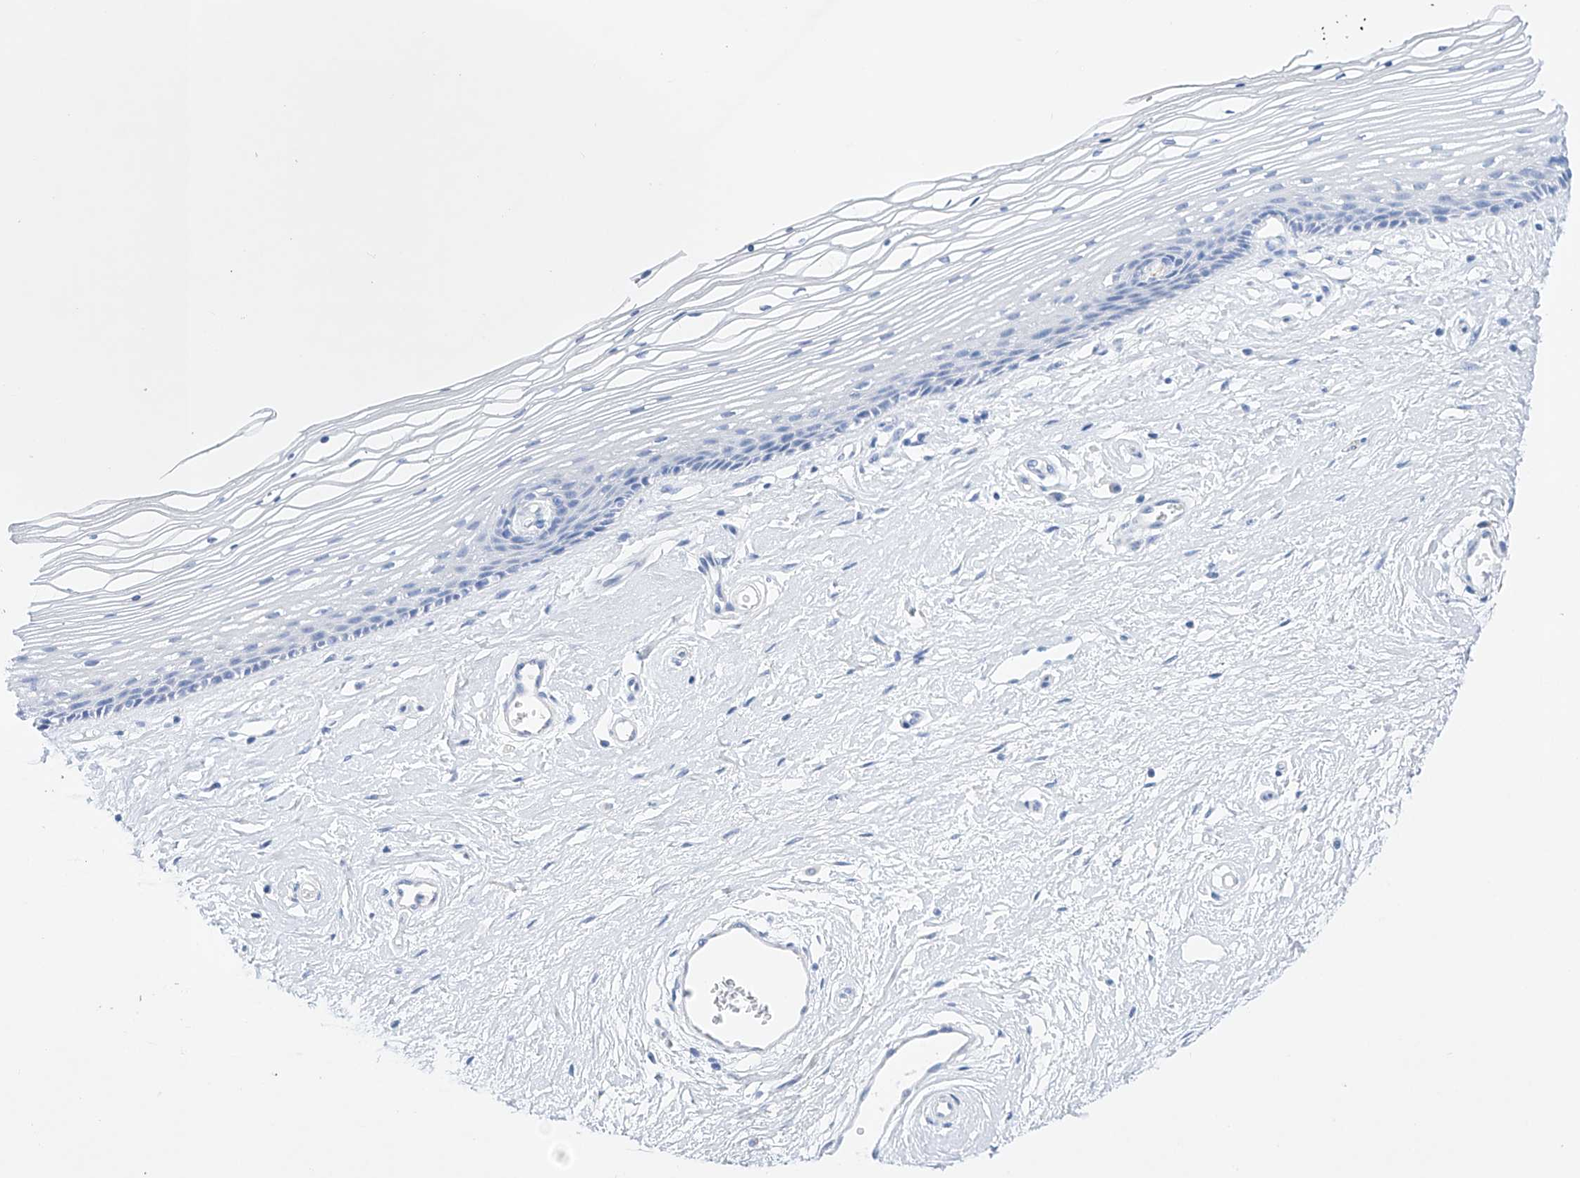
{"staining": {"intensity": "negative", "quantity": "none", "location": "none"}, "tissue": "vagina", "cell_type": "Squamous epithelial cells", "image_type": "normal", "snomed": [{"axis": "morphology", "description": "Normal tissue, NOS"}, {"axis": "topography", "description": "Vagina"}], "caption": "Immunohistochemical staining of unremarkable vagina shows no significant positivity in squamous epithelial cells. (Stains: DAB (3,3'-diaminobenzidine) IHC with hematoxylin counter stain, Microscopy: brightfield microscopy at high magnification).", "gene": "LURAP1", "patient": {"sex": "female", "age": 46}}